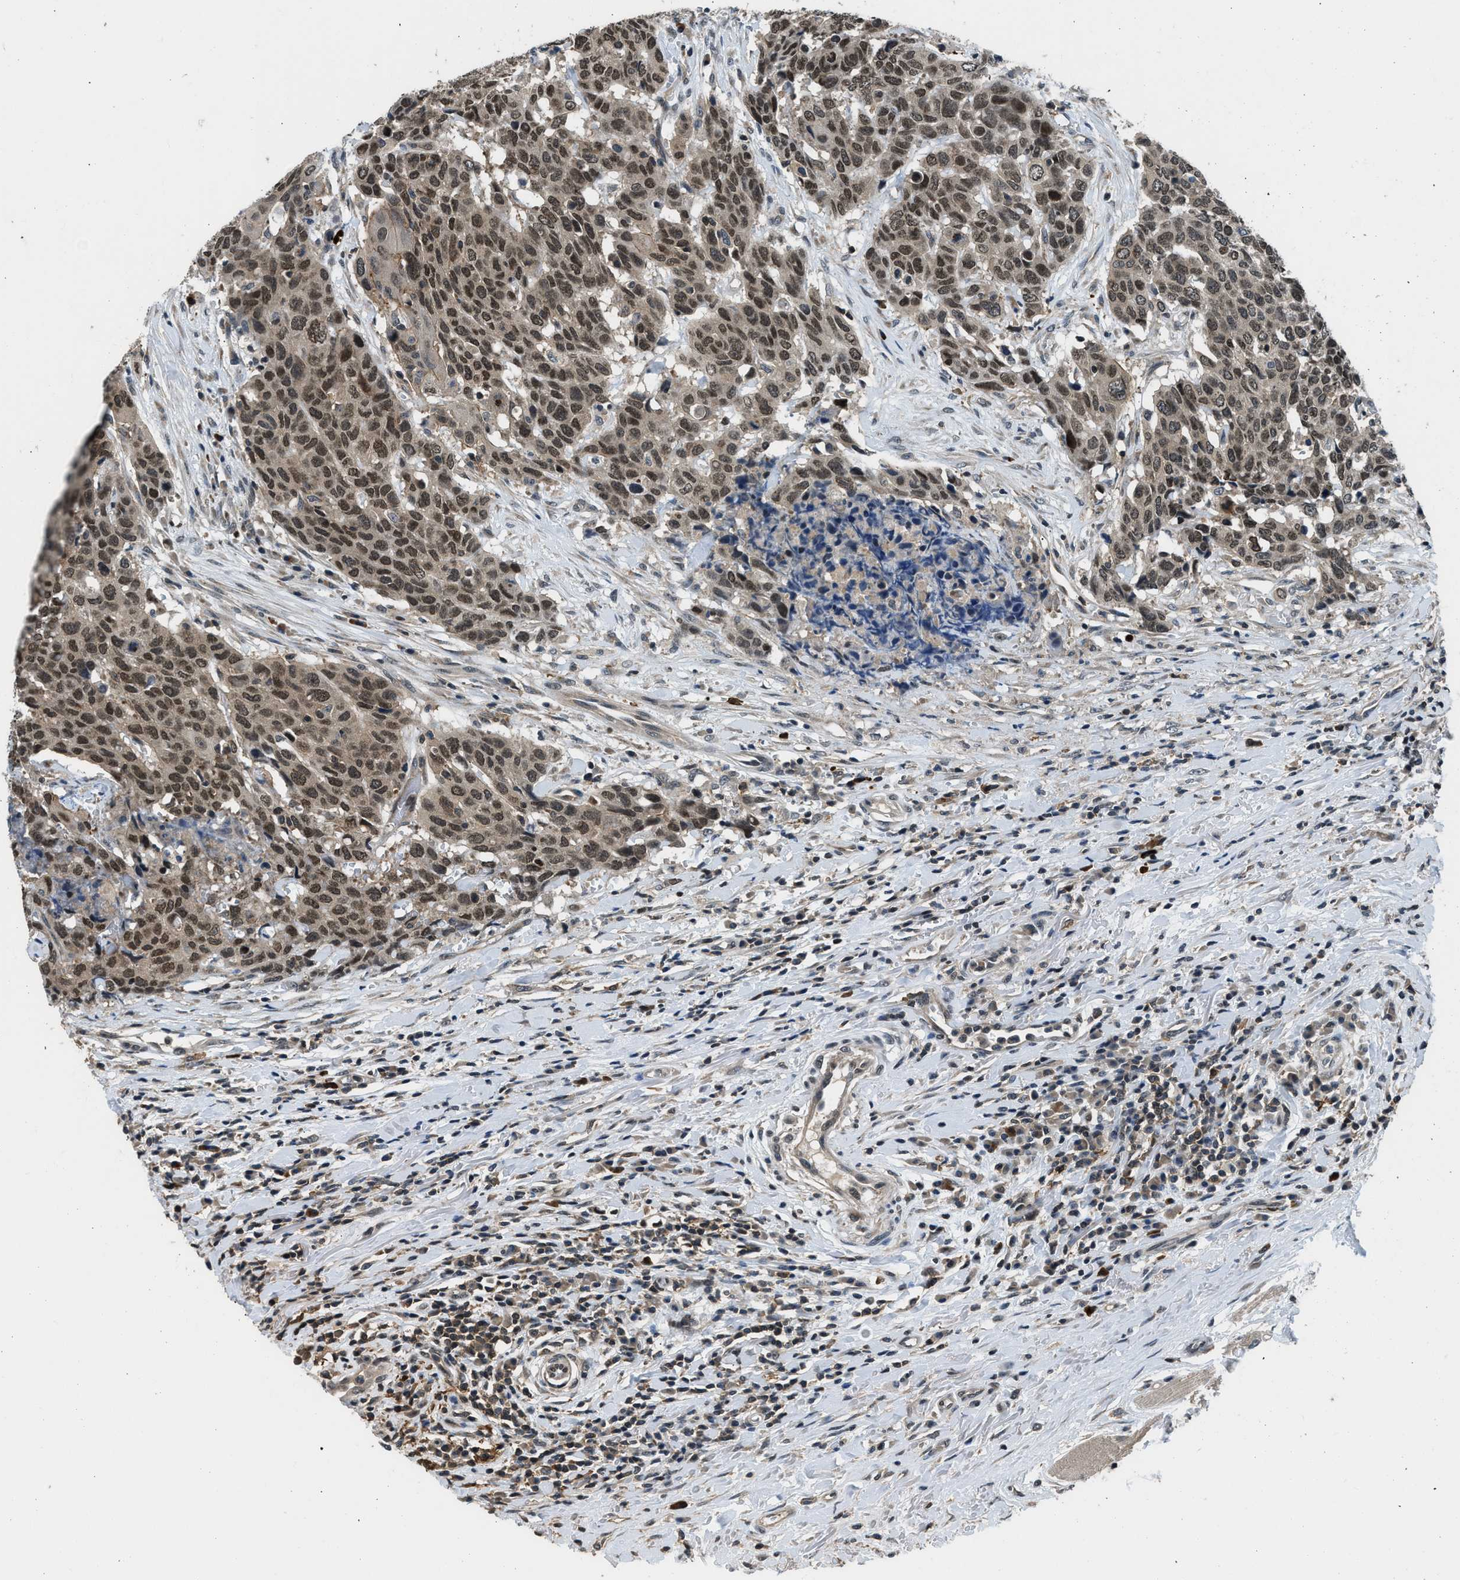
{"staining": {"intensity": "moderate", "quantity": ">75%", "location": "cytoplasmic/membranous,nuclear"}, "tissue": "head and neck cancer", "cell_type": "Tumor cells", "image_type": "cancer", "snomed": [{"axis": "morphology", "description": "Squamous cell carcinoma, NOS"}, {"axis": "topography", "description": "Head-Neck"}], "caption": "This image displays immunohistochemistry staining of squamous cell carcinoma (head and neck), with medium moderate cytoplasmic/membranous and nuclear expression in approximately >75% of tumor cells.", "gene": "MTMR1", "patient": {"sex": "male", "age": 66}}